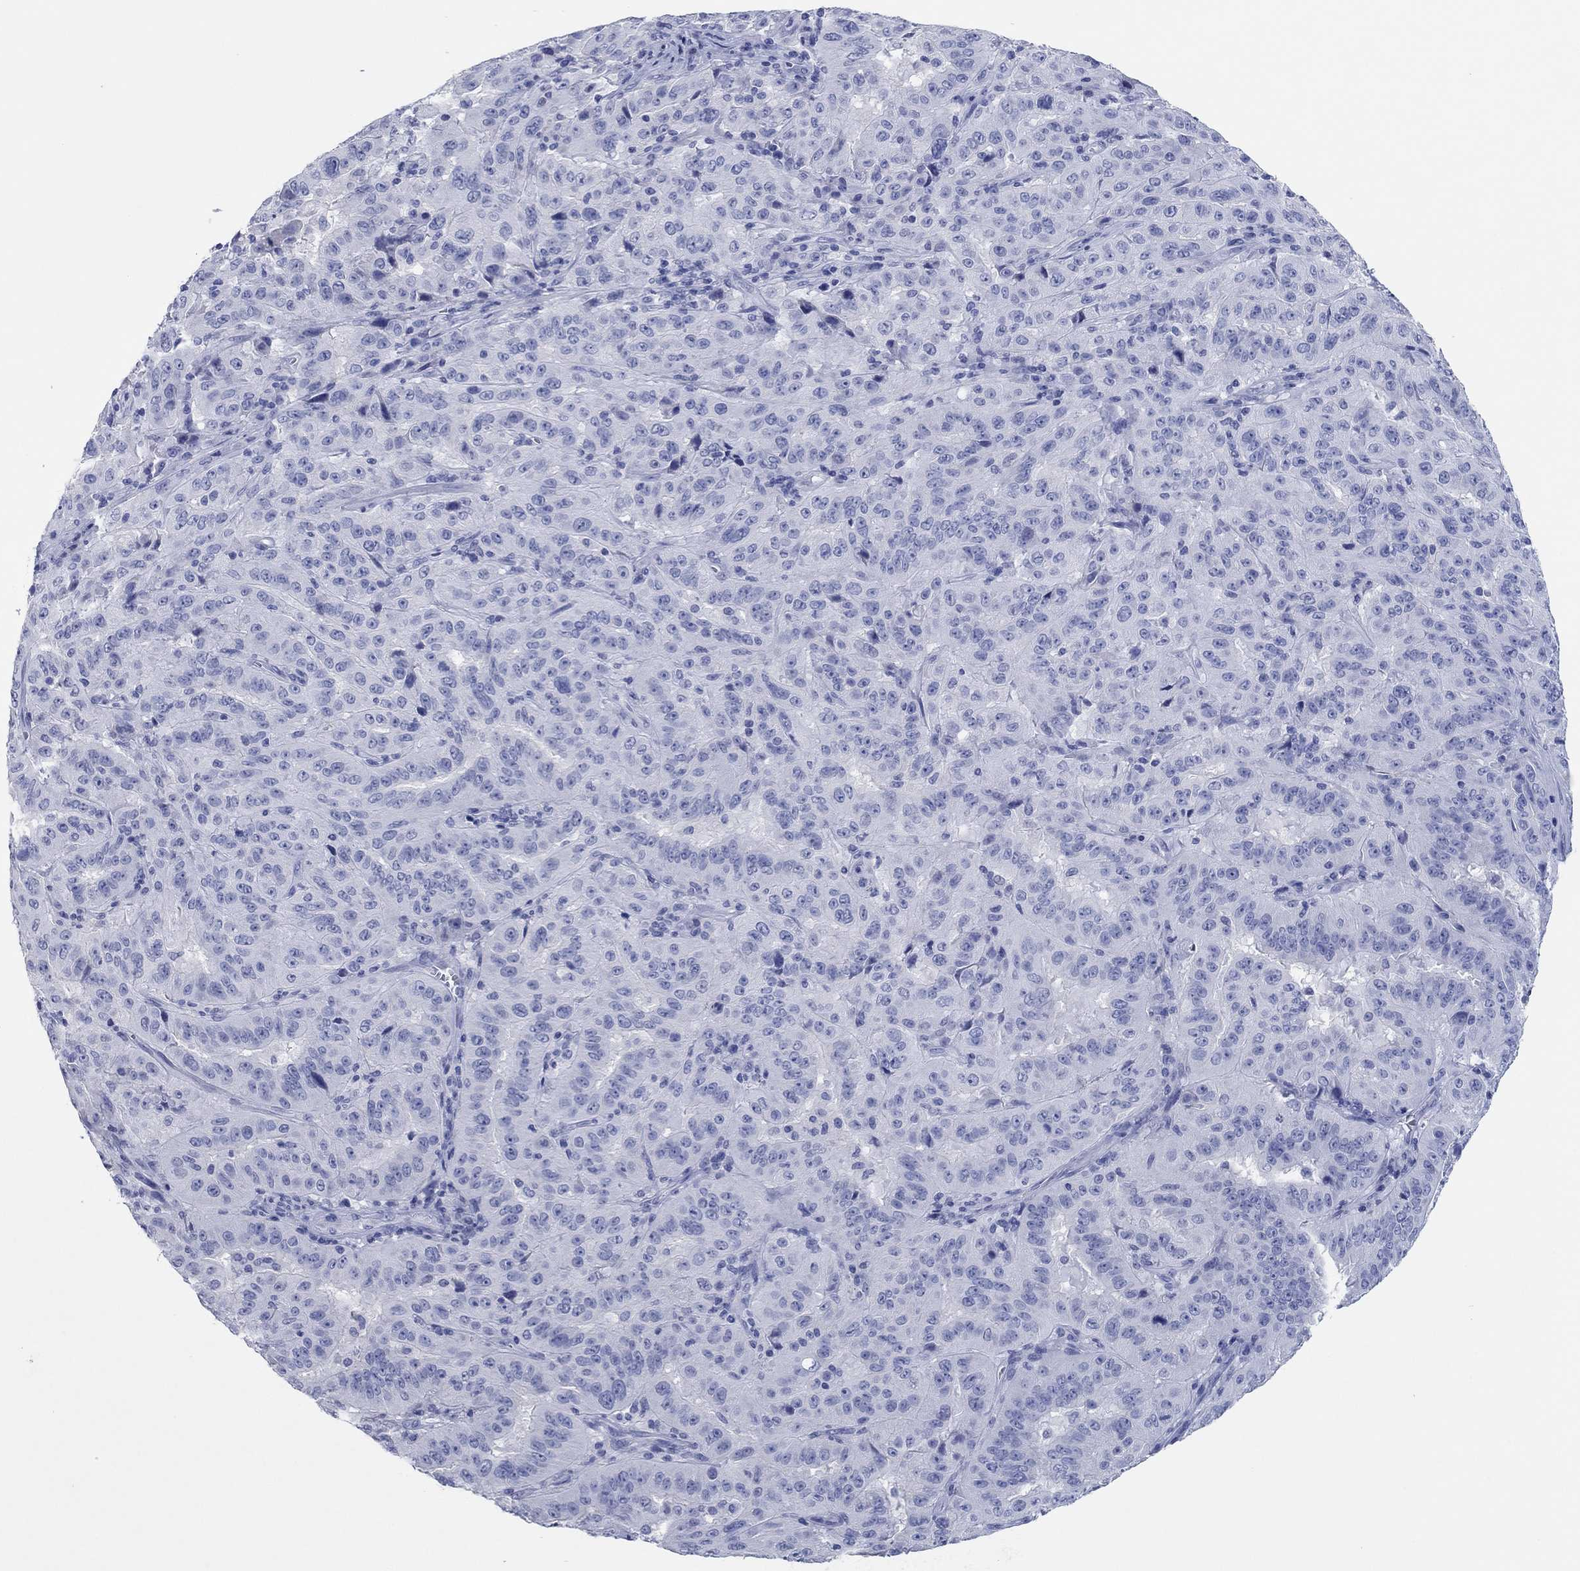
{"staining": {"intensity": "negative", "quantity": "none", "location": "none"}, "tissue": "pancreatic cancer", "cell_type": "Tumor cells", "image_type": "cancer", "snomed": [{"axis": "morphology", "description": "Adenocarcinoma, NOS"}, {"axis": "topography", "description": "Pancreas"}], "caption": "This is a micrograph of immunohistochemistry (IHC) staining of pancreatic cancer (adenocarcinoma), which shows no positivity in tumor cells. The staining is performed using DAB (3,3'-diaminobenzidine) brown chromogen with nuclei counter-stained in using hematoxylin.", "gene": "POU5F1", "patient": {"sex": "male", "age": 63}}